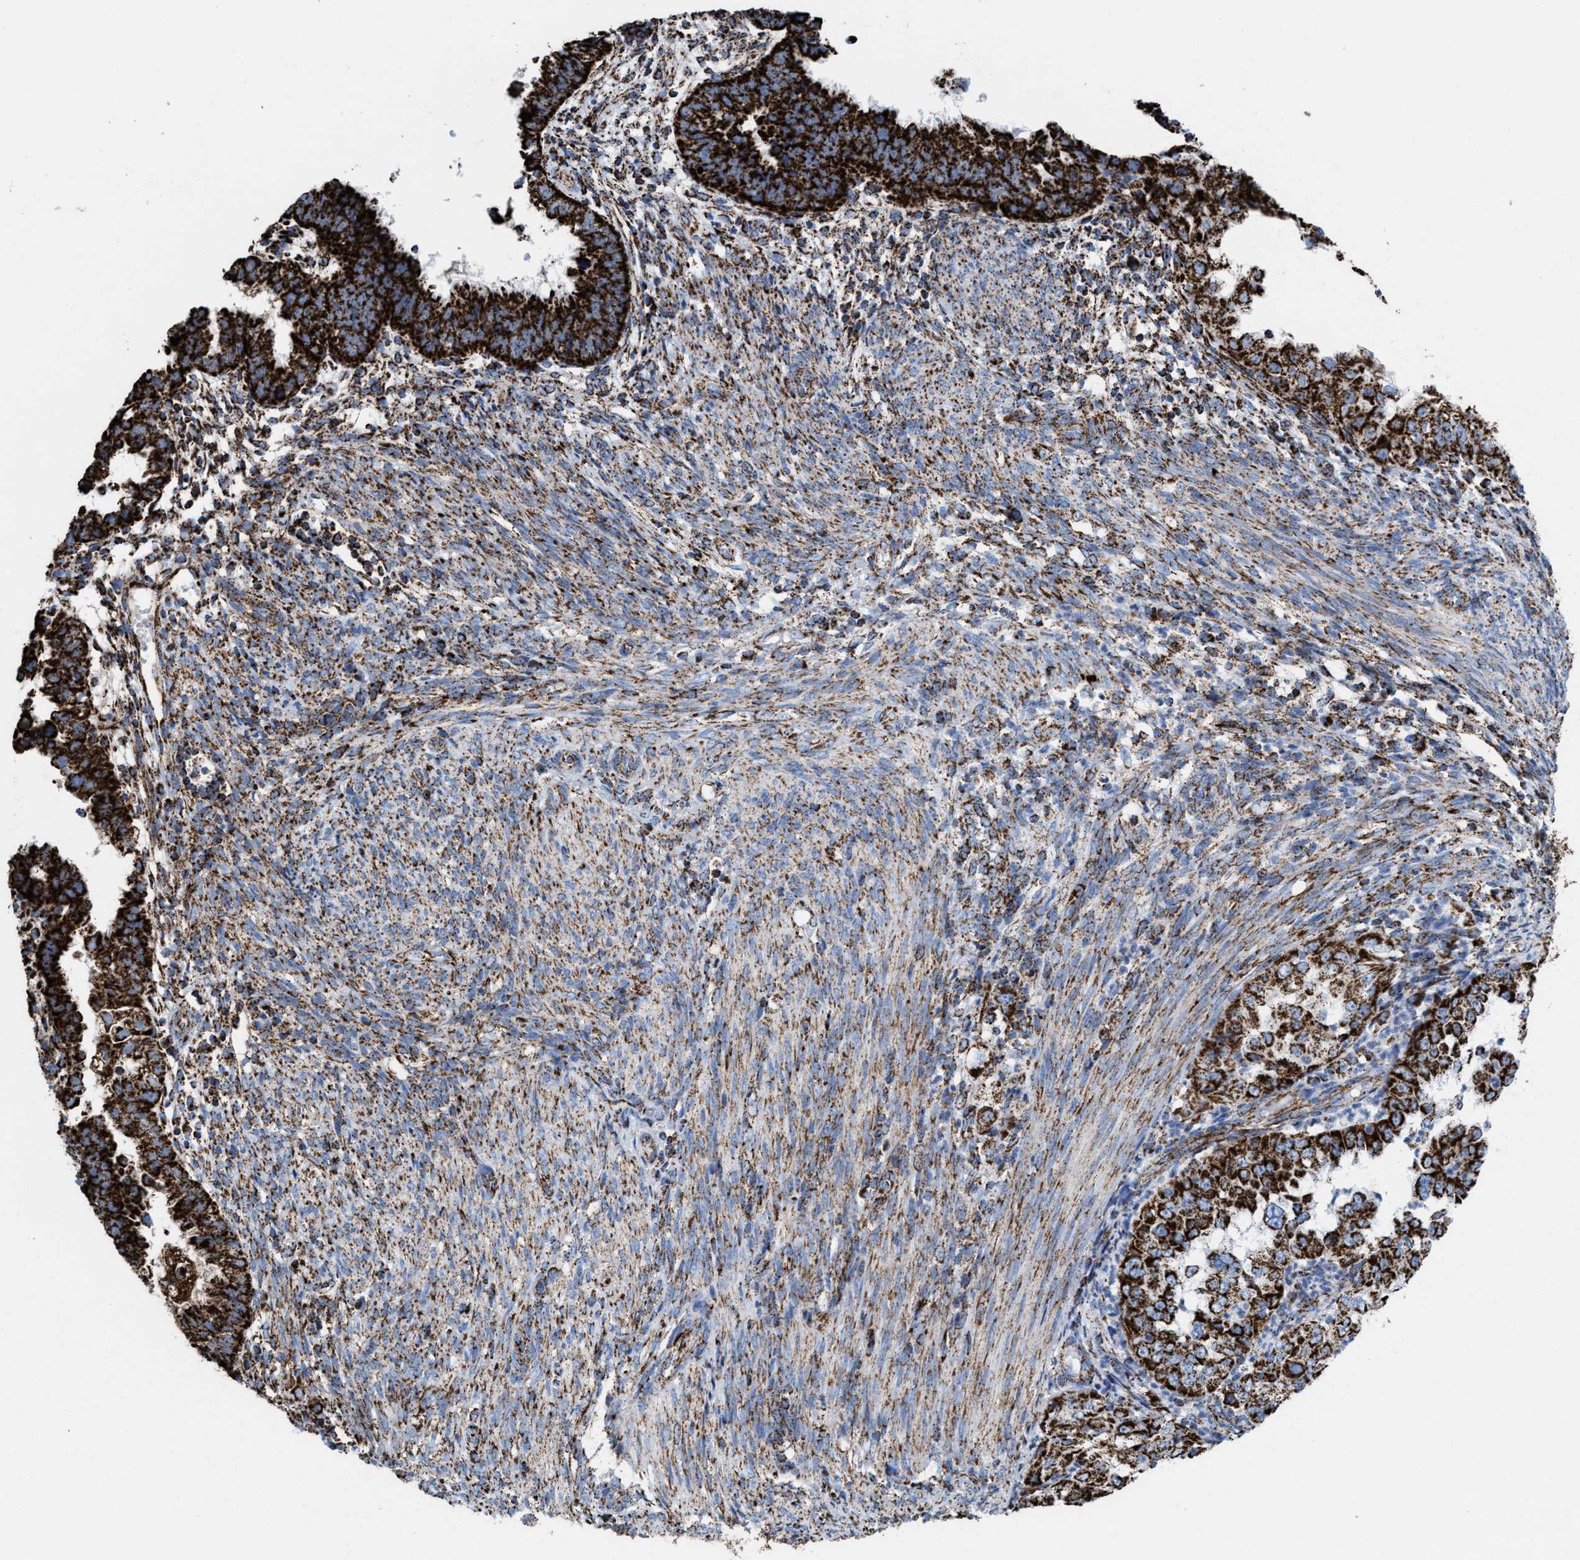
{"staining": {"intensity": "strong", "quantity": ">75%", "location": "cytoplasmic/membranous"}, "tissue": "endometrial cancer", "cell_type": "Tumor cells", "image_type": "cancer", "snomed": [{"axis": "morphology", "description": "Adenocarcinoma, NOS"}, {"axis": "topography", "description": "Endometrium"}], "caption": "Endometrial cancer (adenocarcinoma) stained with DAB immunohistochemistry shows high levels of strong cytoplasmic/membranous expression in approximately >75% of tumor cells.", "gene": "ECHS1", "patient": {"sex": "female", "age": 85}}